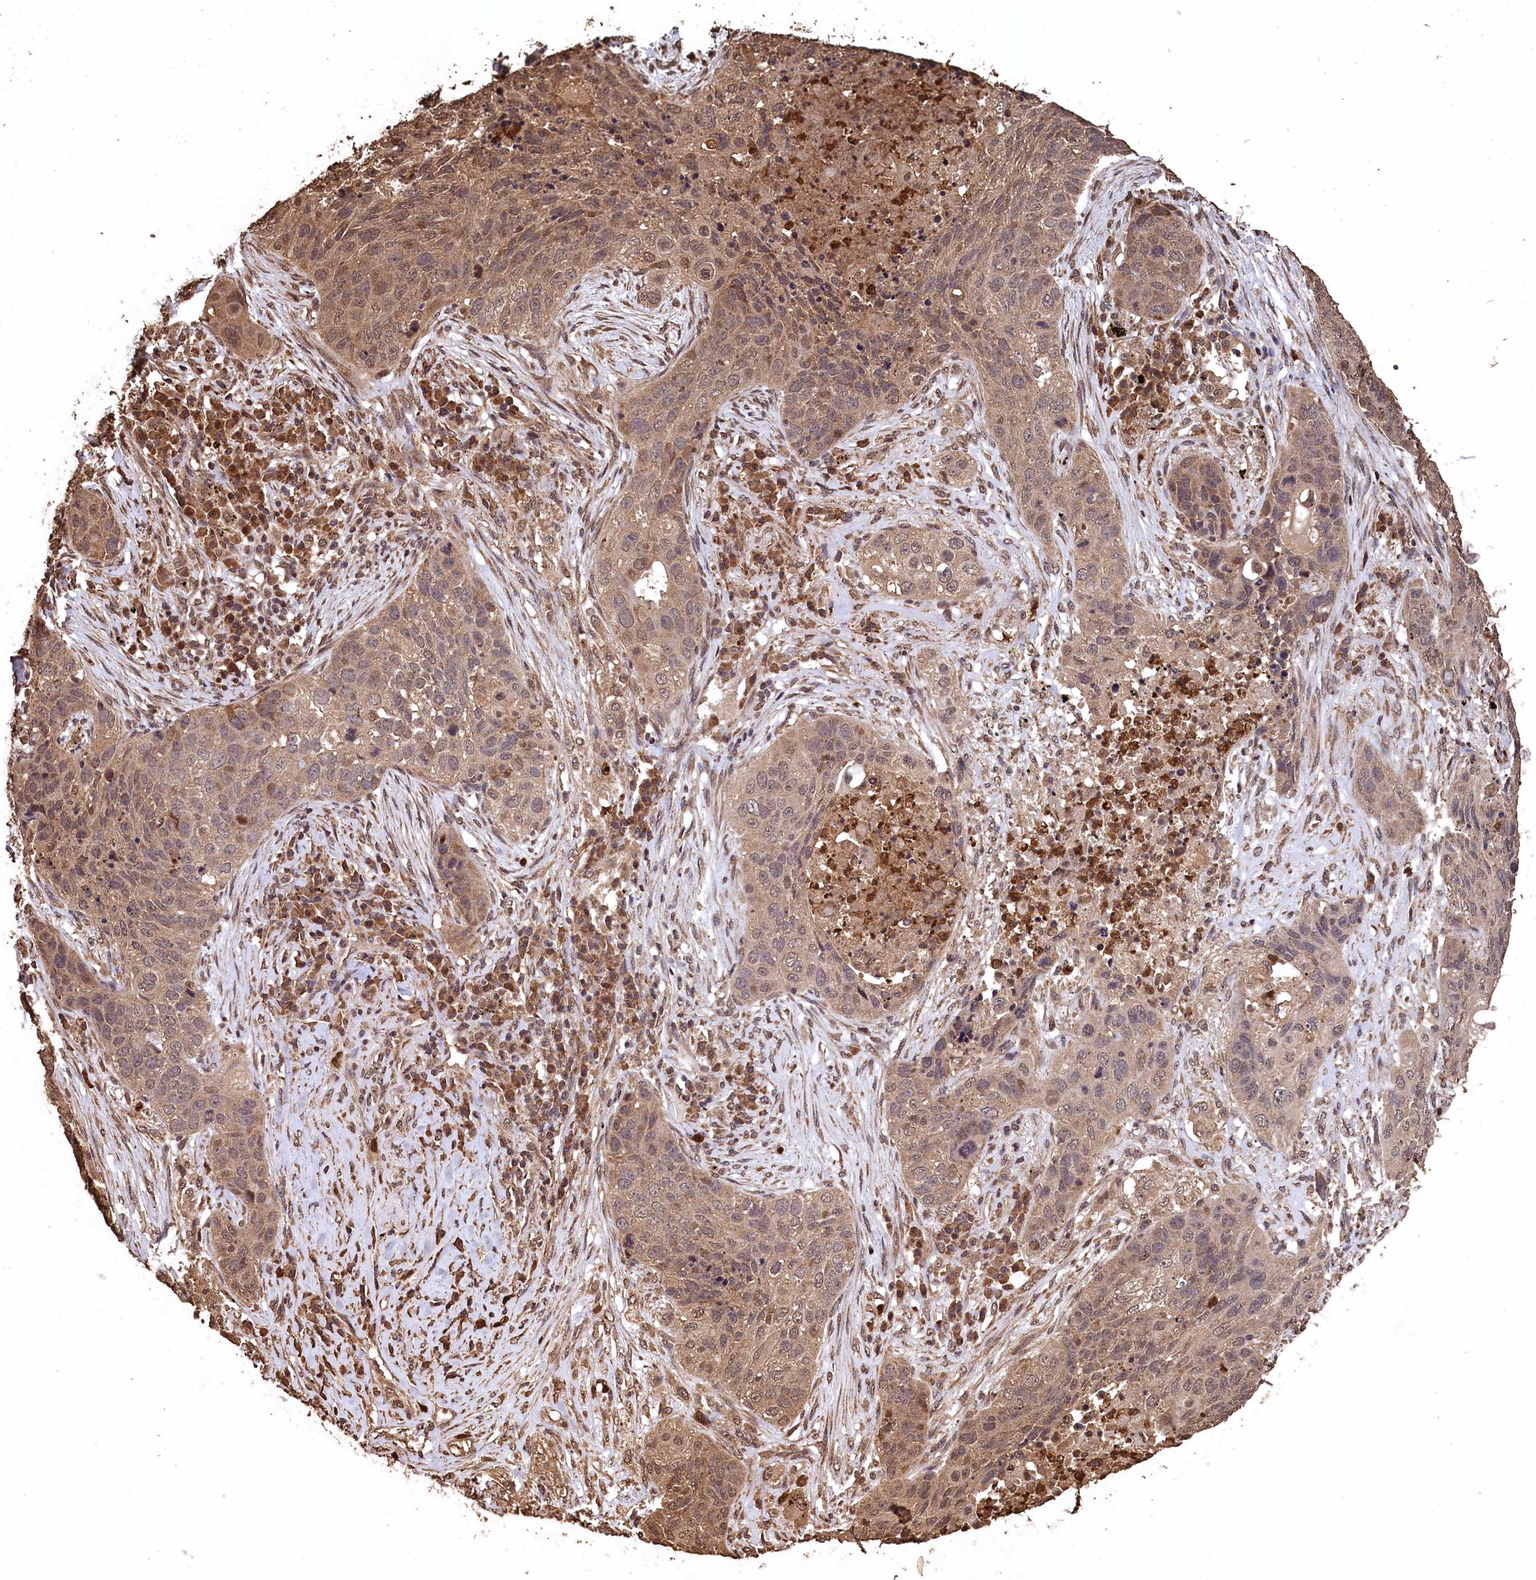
{"staining": {"intensity": "moderate", "quantity": ">75%", "location": "cytoplasmic/membranous,nuclear"}, "tissue": "lung cancer", "cell_type": "Tumor cells", "image_type": "cancer", "snomed": [{"axis": "morphology", "description": "Squamous cell carcinoma, NOS"}, {"axis": "topography", "description": "Lung"}], "caption": "Immunohistochemistry (IHC) of human squamous cell carcinoma (lung) demonstrates medium levels of moderate cytoplasmic/membranous and nuclear staining in approximately >75% of tumor cells. Using DAB (brown) and hematoxylin (blue) stains, captured at high magnification using brightfield microscopy.", "gene": "CEP57L1", "patient": {"sex": "female", "age": 63}}